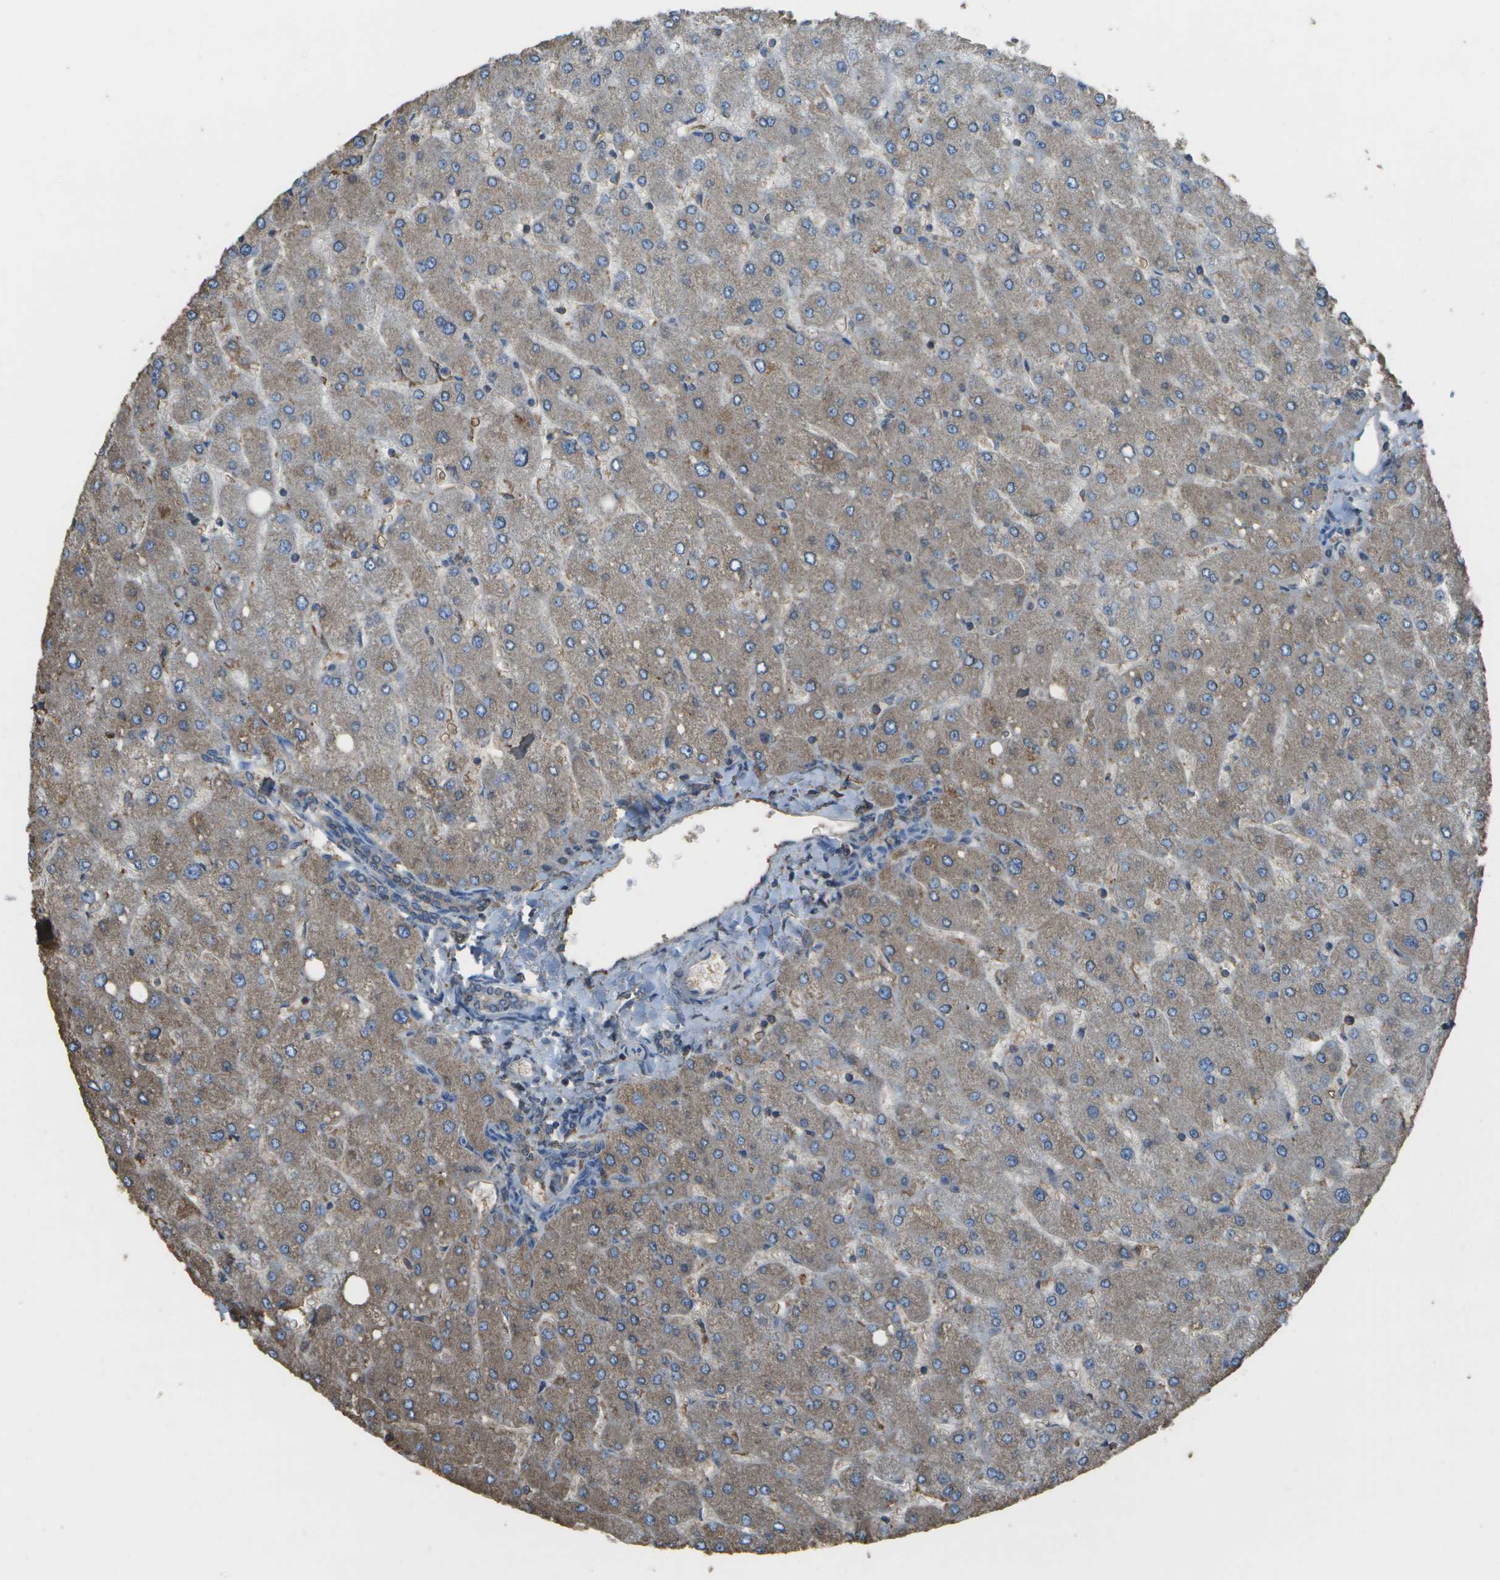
{"staining": {"intensity": "weak", "quantity": "25%-75%", "location": "cytoplasmic/membranous"}, "tissue": "liver", "cell_type": "Cholangiocytes", "image_type": "normal", "snomed": [{"axis": "morphology", "description": "Normal tissue, NOS"}, {"axis": "topography", "description": "Liver"}], "caption": "Protein expression analysis of unremarkable liver demonstrates weak cytoplasmic/membranous positivity in approximately 25%-75% of cholangiocytes.", "gene": "CYP4F11", "patient": {"sex": "male", "age": 55}}